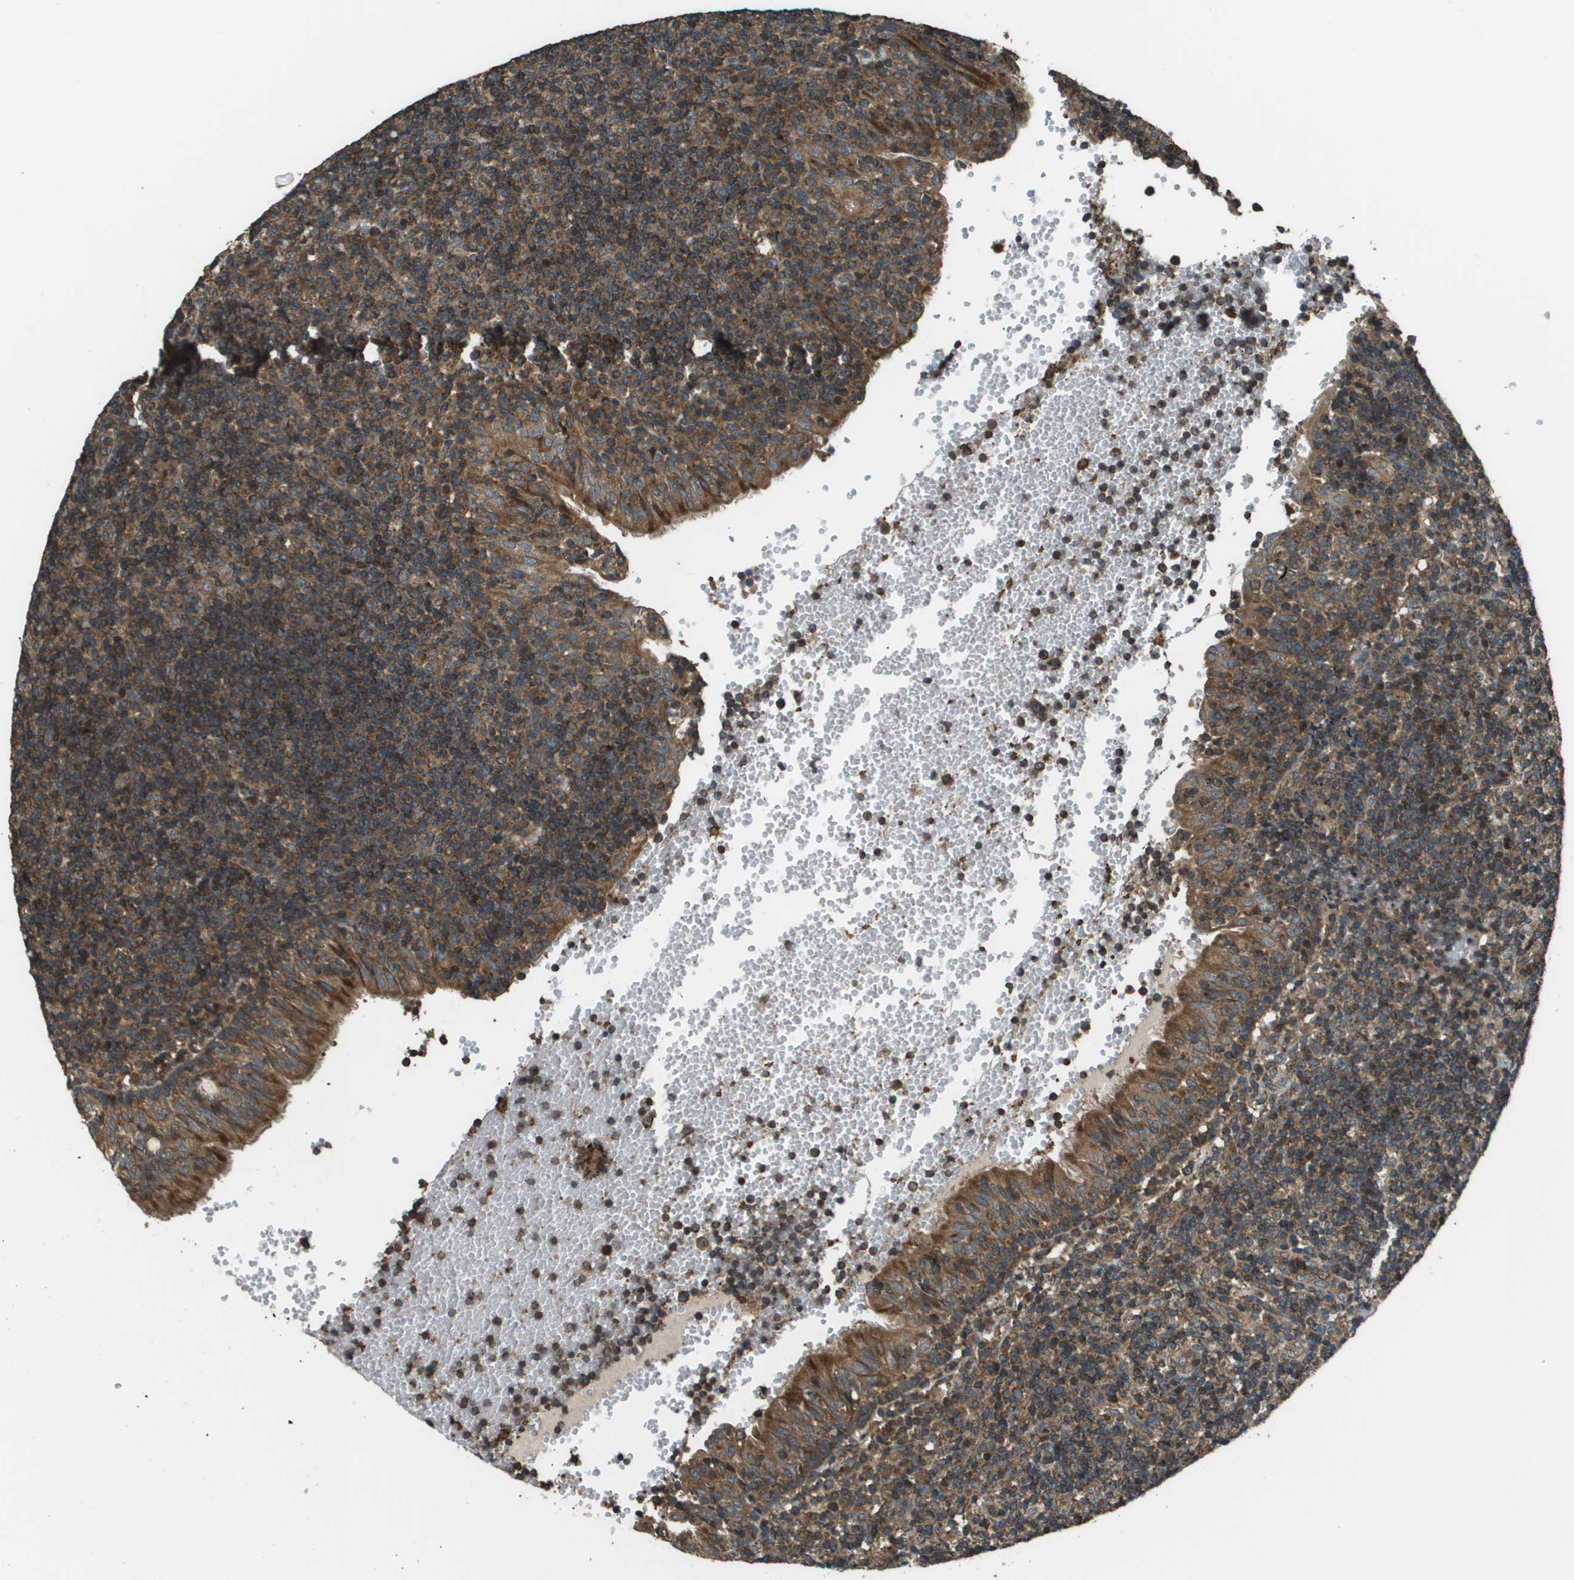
{"staining": {"intensity": "moderate", "quantity": ">75%", "location": "cytoplasmic/membranous"}, "tissue": "tonsil", "cell_type": "Germinal center cells", "image_type": "normal", "snomed": [{"axis": "morphology", "description": "Normal tissue, NOS"}, {"axis": "topography", "description": "Tonsil"}], "caption": "Germinal center cells exhibit medium levels of moderate cytoplasmic/membranous positivity in about >75% of cells in benign tonsil.", "gene": "PLPBP", "patient": {"sex": "female", "age": 40}}